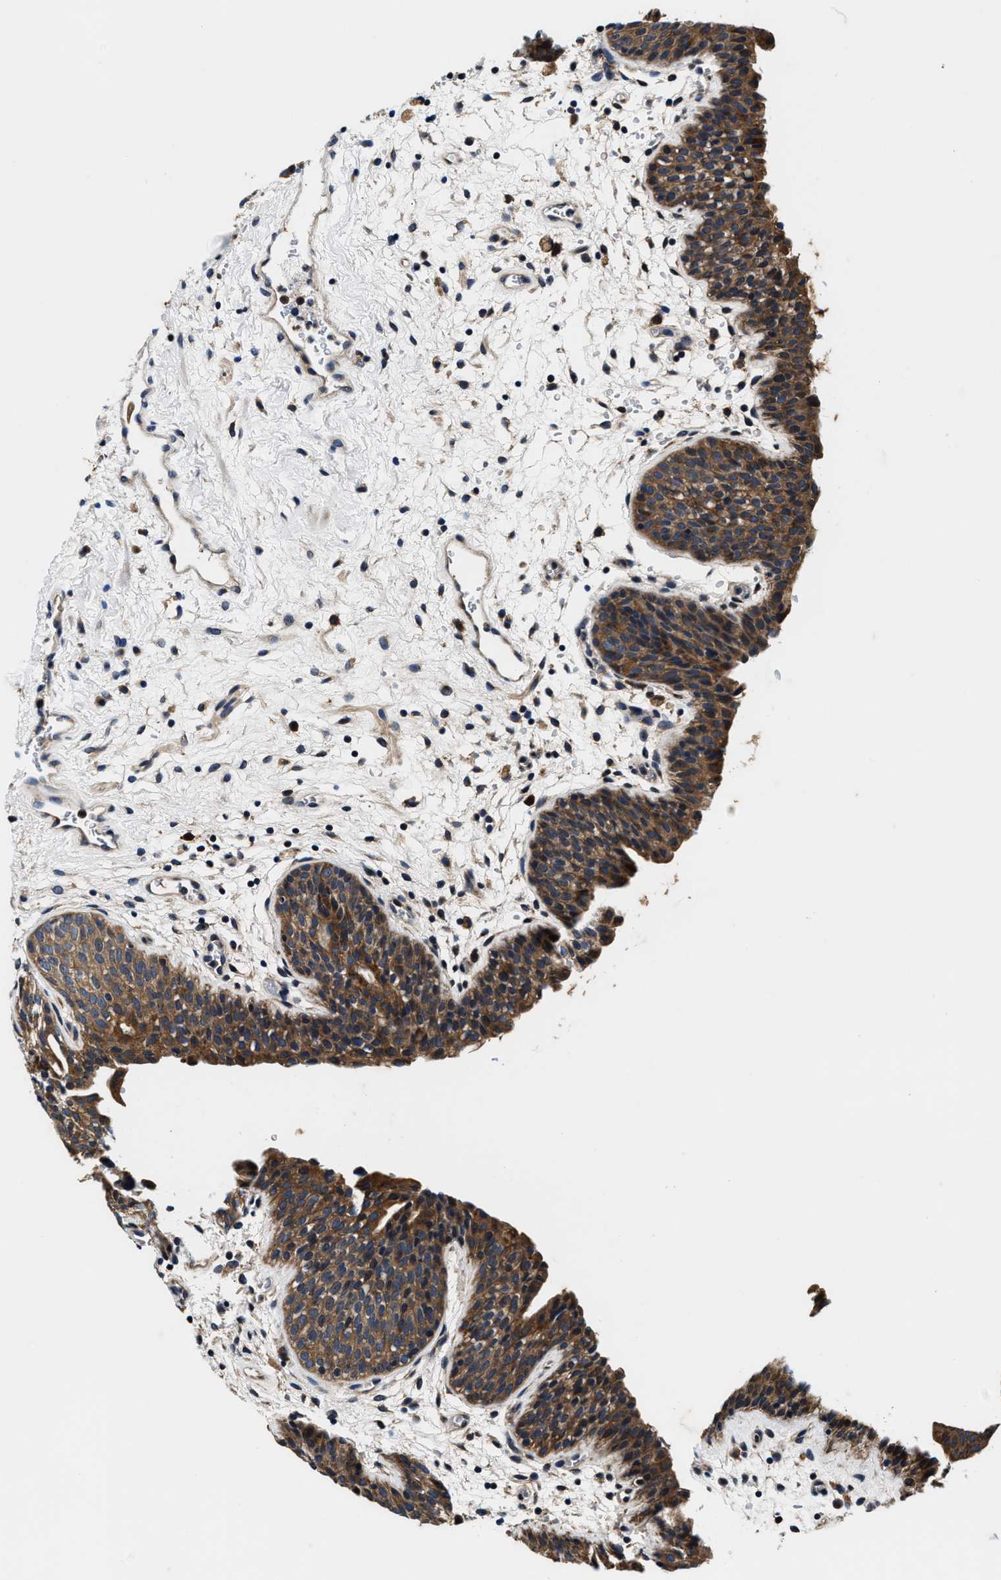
{"staining": {"intensity": "moderate", "quantity": ">75%", "location": "cytoplasmic/membranous"}, "tissue": "urinary bladder", "cell_type": "Urothelial cells", "image_type": "normal", "snomed": [{"axis": "morphology", "description": "Normal tissue, NOS"}, {"axis": "topography", "description": "Urinary bladder"}], "caption": "A high-resolution histopathology image shows immunohistochemistry (IHC) staining of benign urinary bladder, which demonstrates moderate cytoplasmic/membranous staining in about >75% of urothelial cells. (DAB = brown stain, brightfield microscopy at high magnification).", "gene": "PI4KB", "patient": {"sex": "male", "age": 37}}